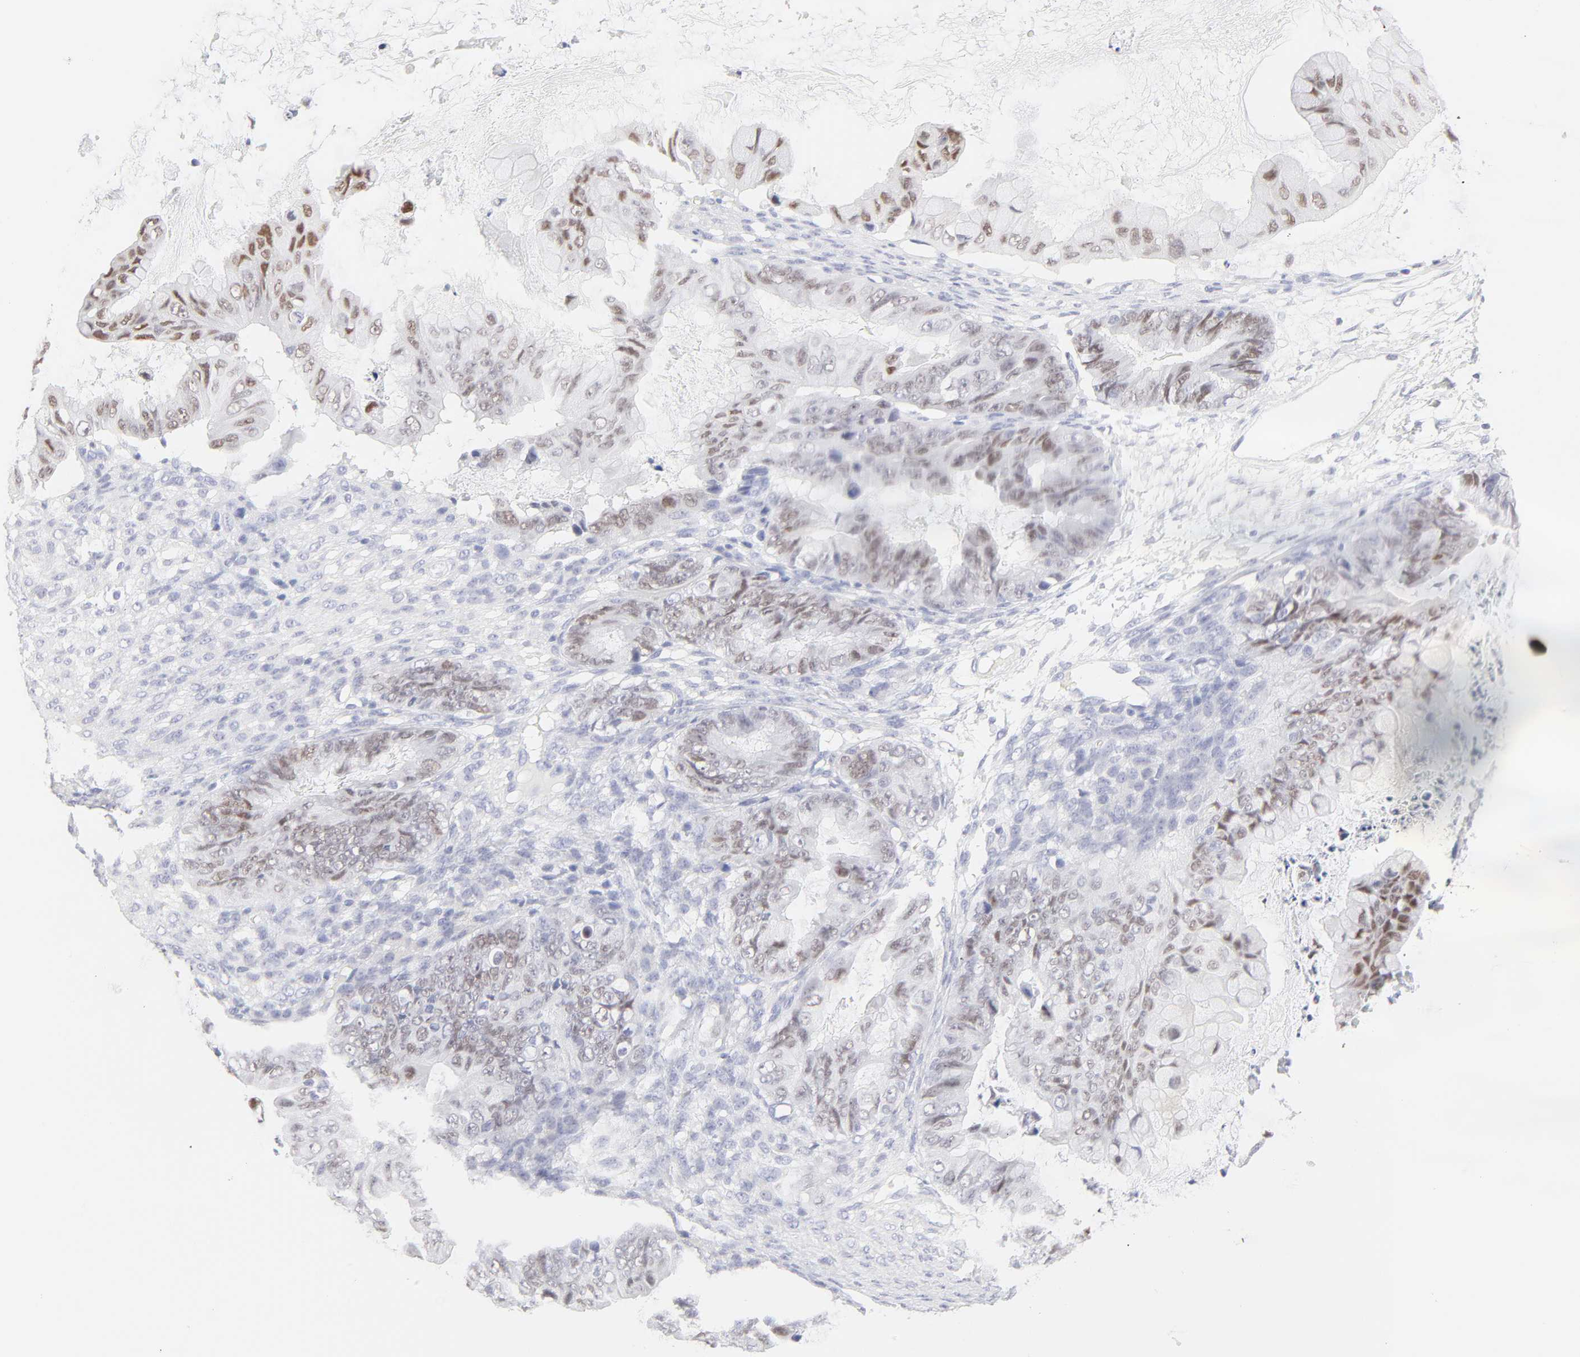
{"staining": {"intensity": "moderate", "quantity": "25%-75%", "location": "nuclear"}, "tissue": "ovarian cancer", "cell_type": "Tumor cells", "image_type": "cancer", "snomed": [{"axis": "morphology", "description": "Cystadenocarcinoma, mucinous, NOS"}, {"axis": "topography", "description": "Ovary"}], "caption": "Mucinous cystadenocarcinoma (ovarian) stained with a brown dye demonstrates moderate nuclear positive expression in about 25%-75% of tumor cells.", "gene": "ELF3", "patient": {"sex": "female", "age": 36}}